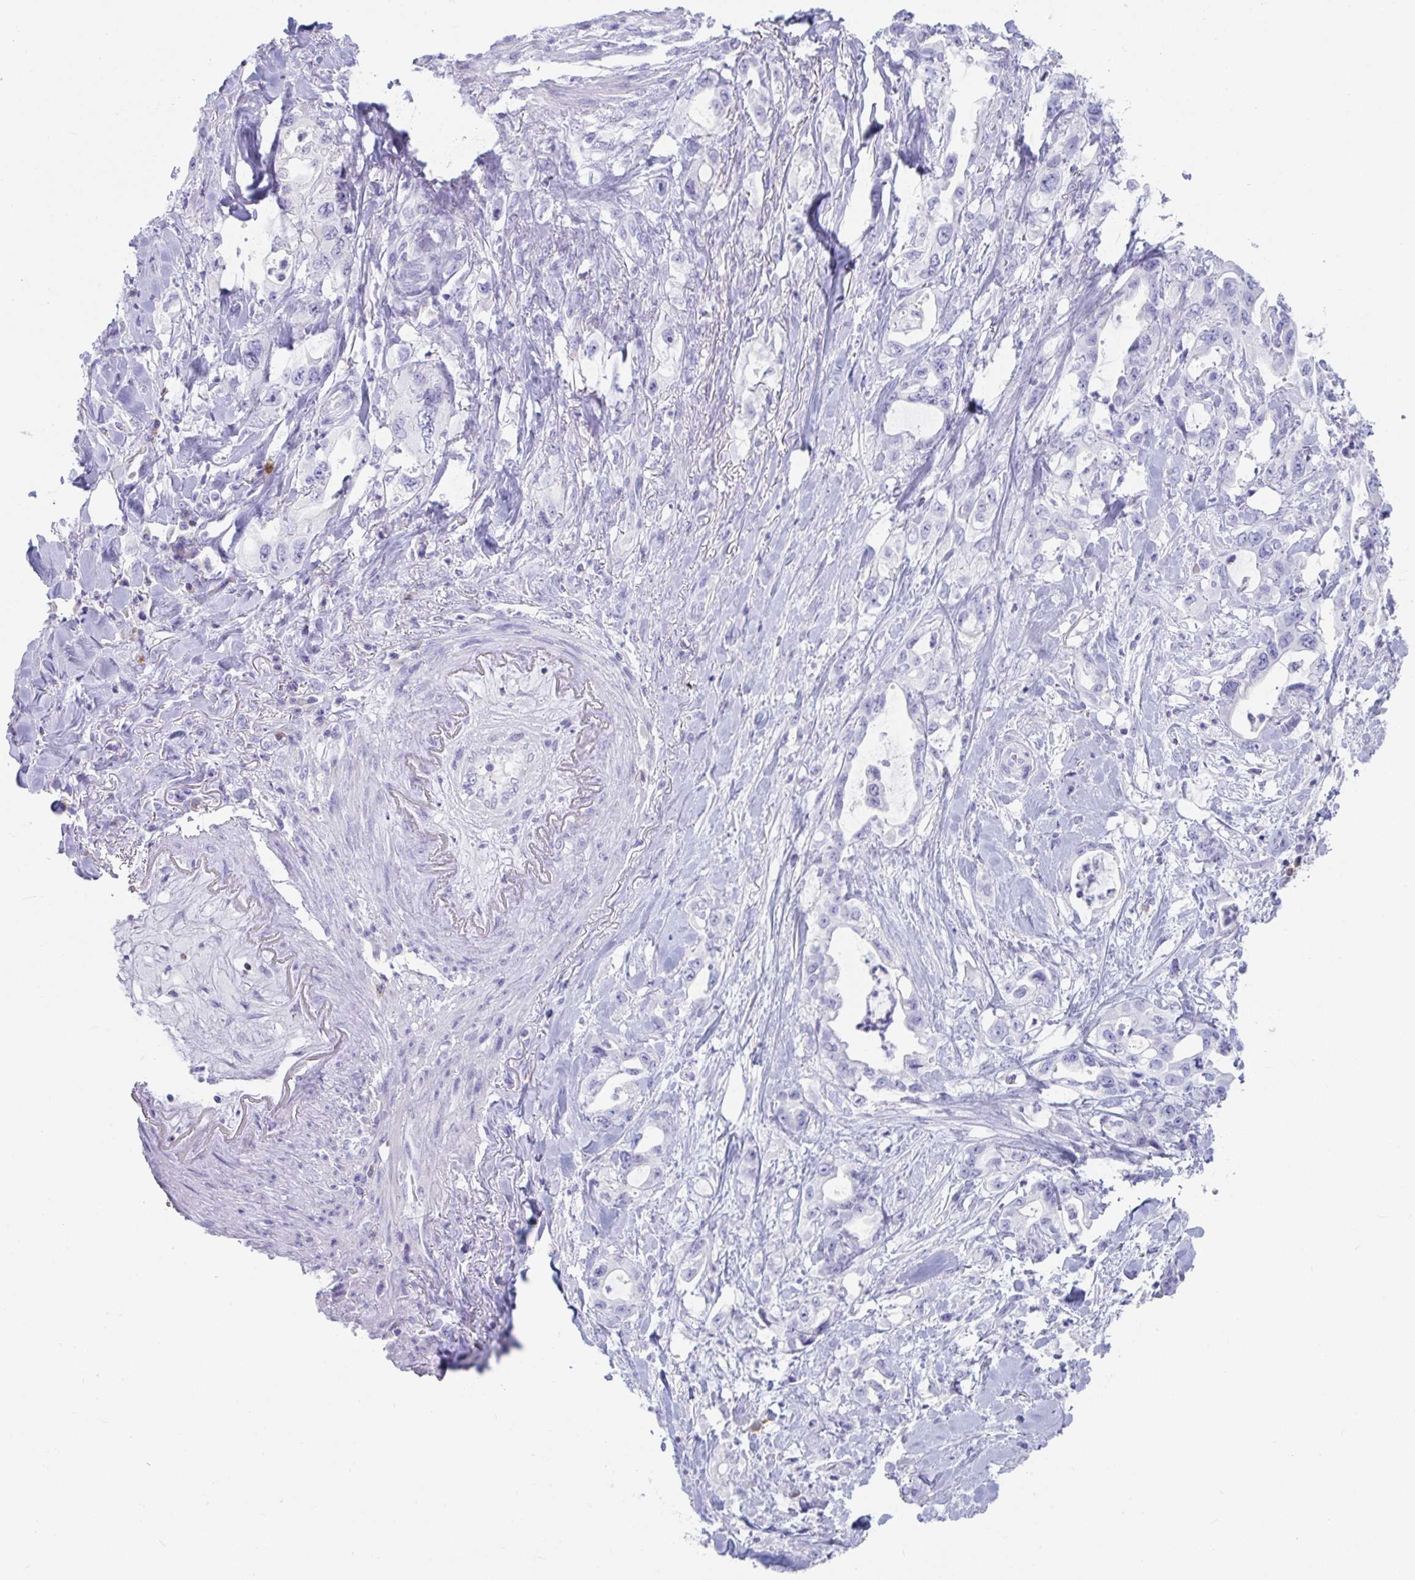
{"staining": {"intensity": "negative", "quantity": "none", "location": "none"}, "tissue": "pancreatic cancer", "cell_type": "Tumor cells", "image_type": "cancer", "snomed": [{"axis": "morphology", "description": "Adenocarcinoma, NOS"}, {"axis": "topography", "description": "Pancreas"}], "caption": "Pancreatic cancer stained for a protein using immunohistochemistry (IHC) exhibits no positivity tumor cells.", "gene": "PLA2G1B", "patient": {"sex": "female", "age": 61}}